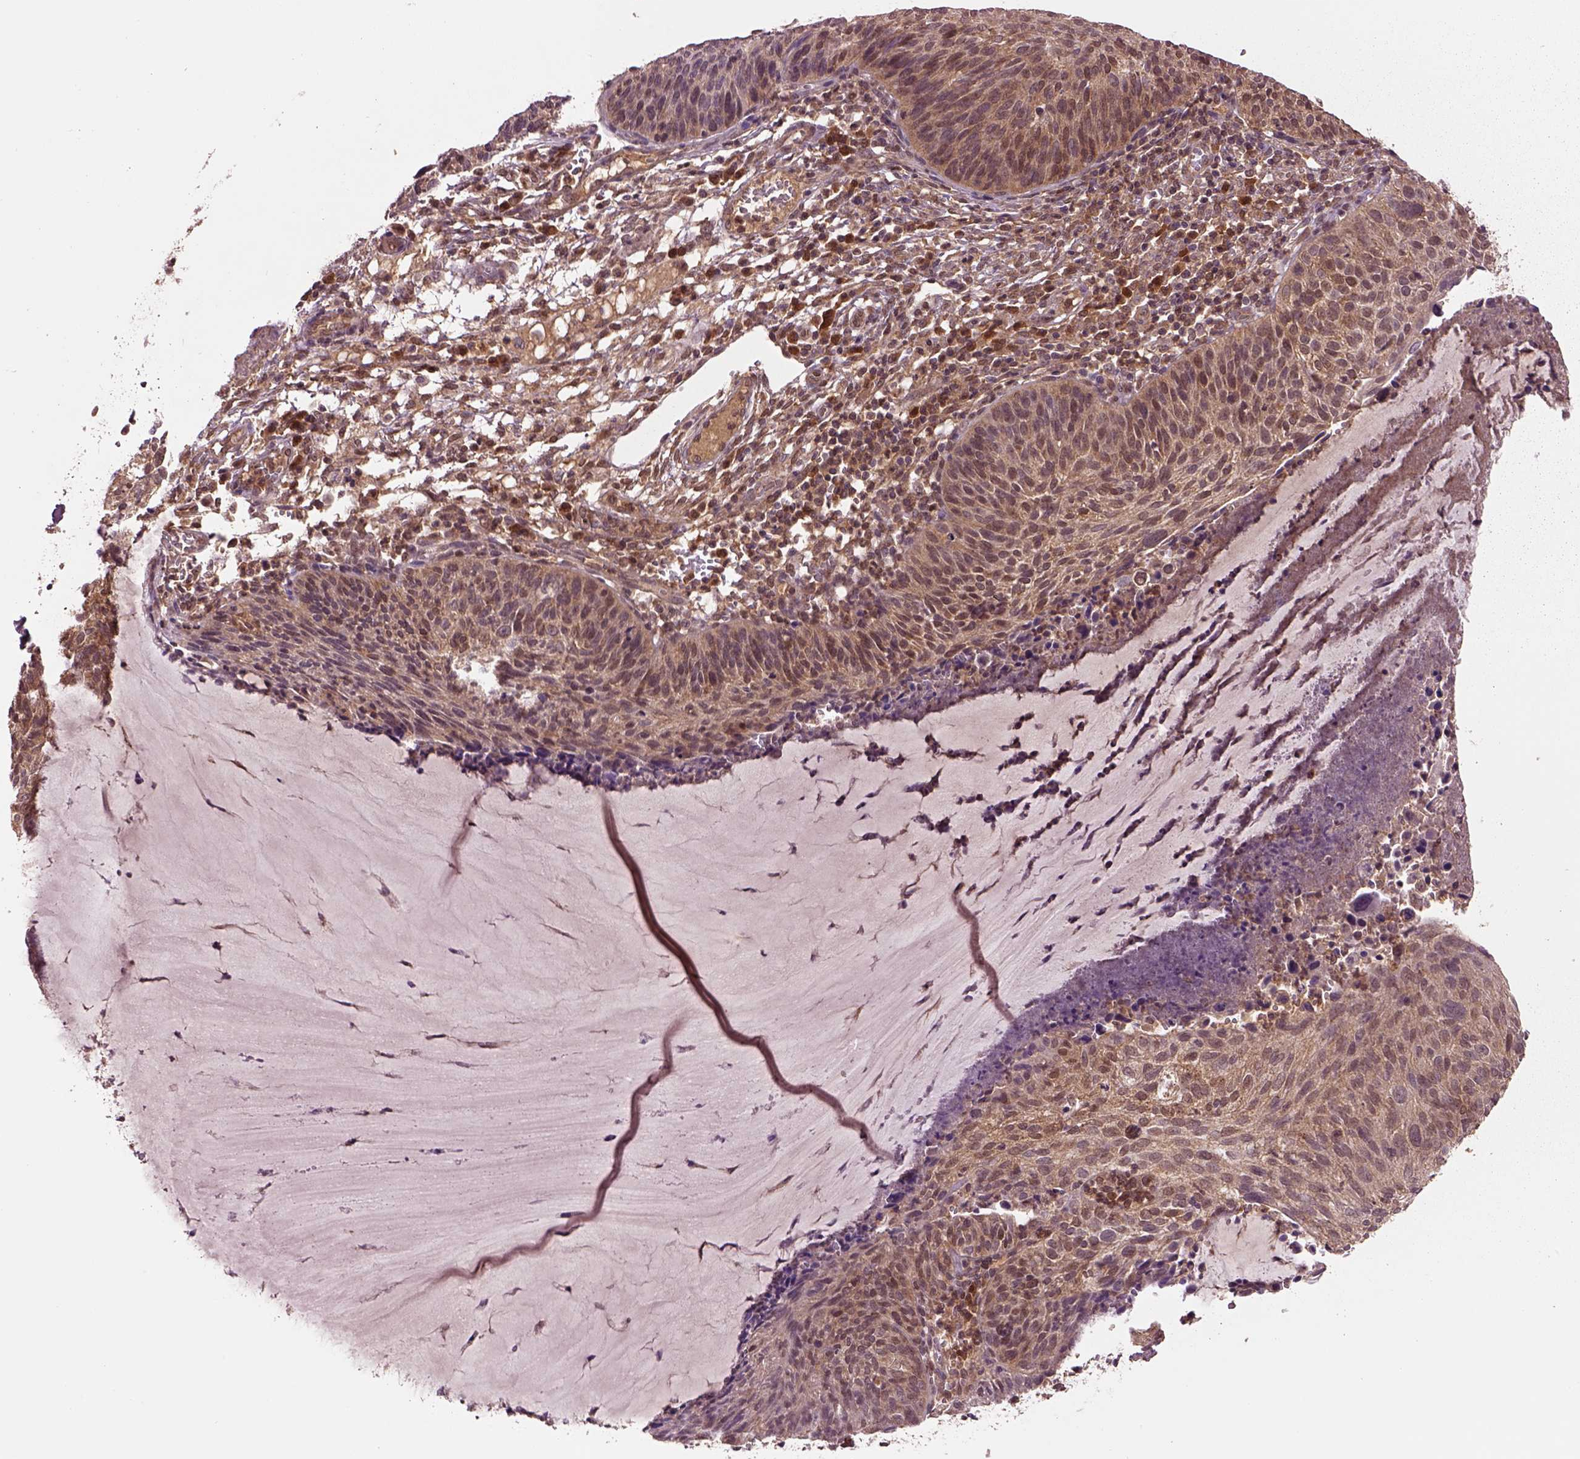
{"staining": {"intensity": "moderate", "quantity": ">75%", "location": "cytoplasmic/membranous"}, "tissue": "cervical cancer", "cell_type": "Tumor cells", "image_type": "cancer", "snomed": [{"axis": "morphology", "description": "Squamous cell carcinoma, NOS"}, {"axis": "topography", "description": "Cervix"}], "caption": "Cervical cancer was stained to show a protein in brown. There is medium levels of moderate cytoplasmic/membranous staining in about >75% of tumor cells. Ihc stains the protein in brown and the nuclei are stained blue.", "gene": "MDP1", "patient": {"sex": "female", "age": 36}}